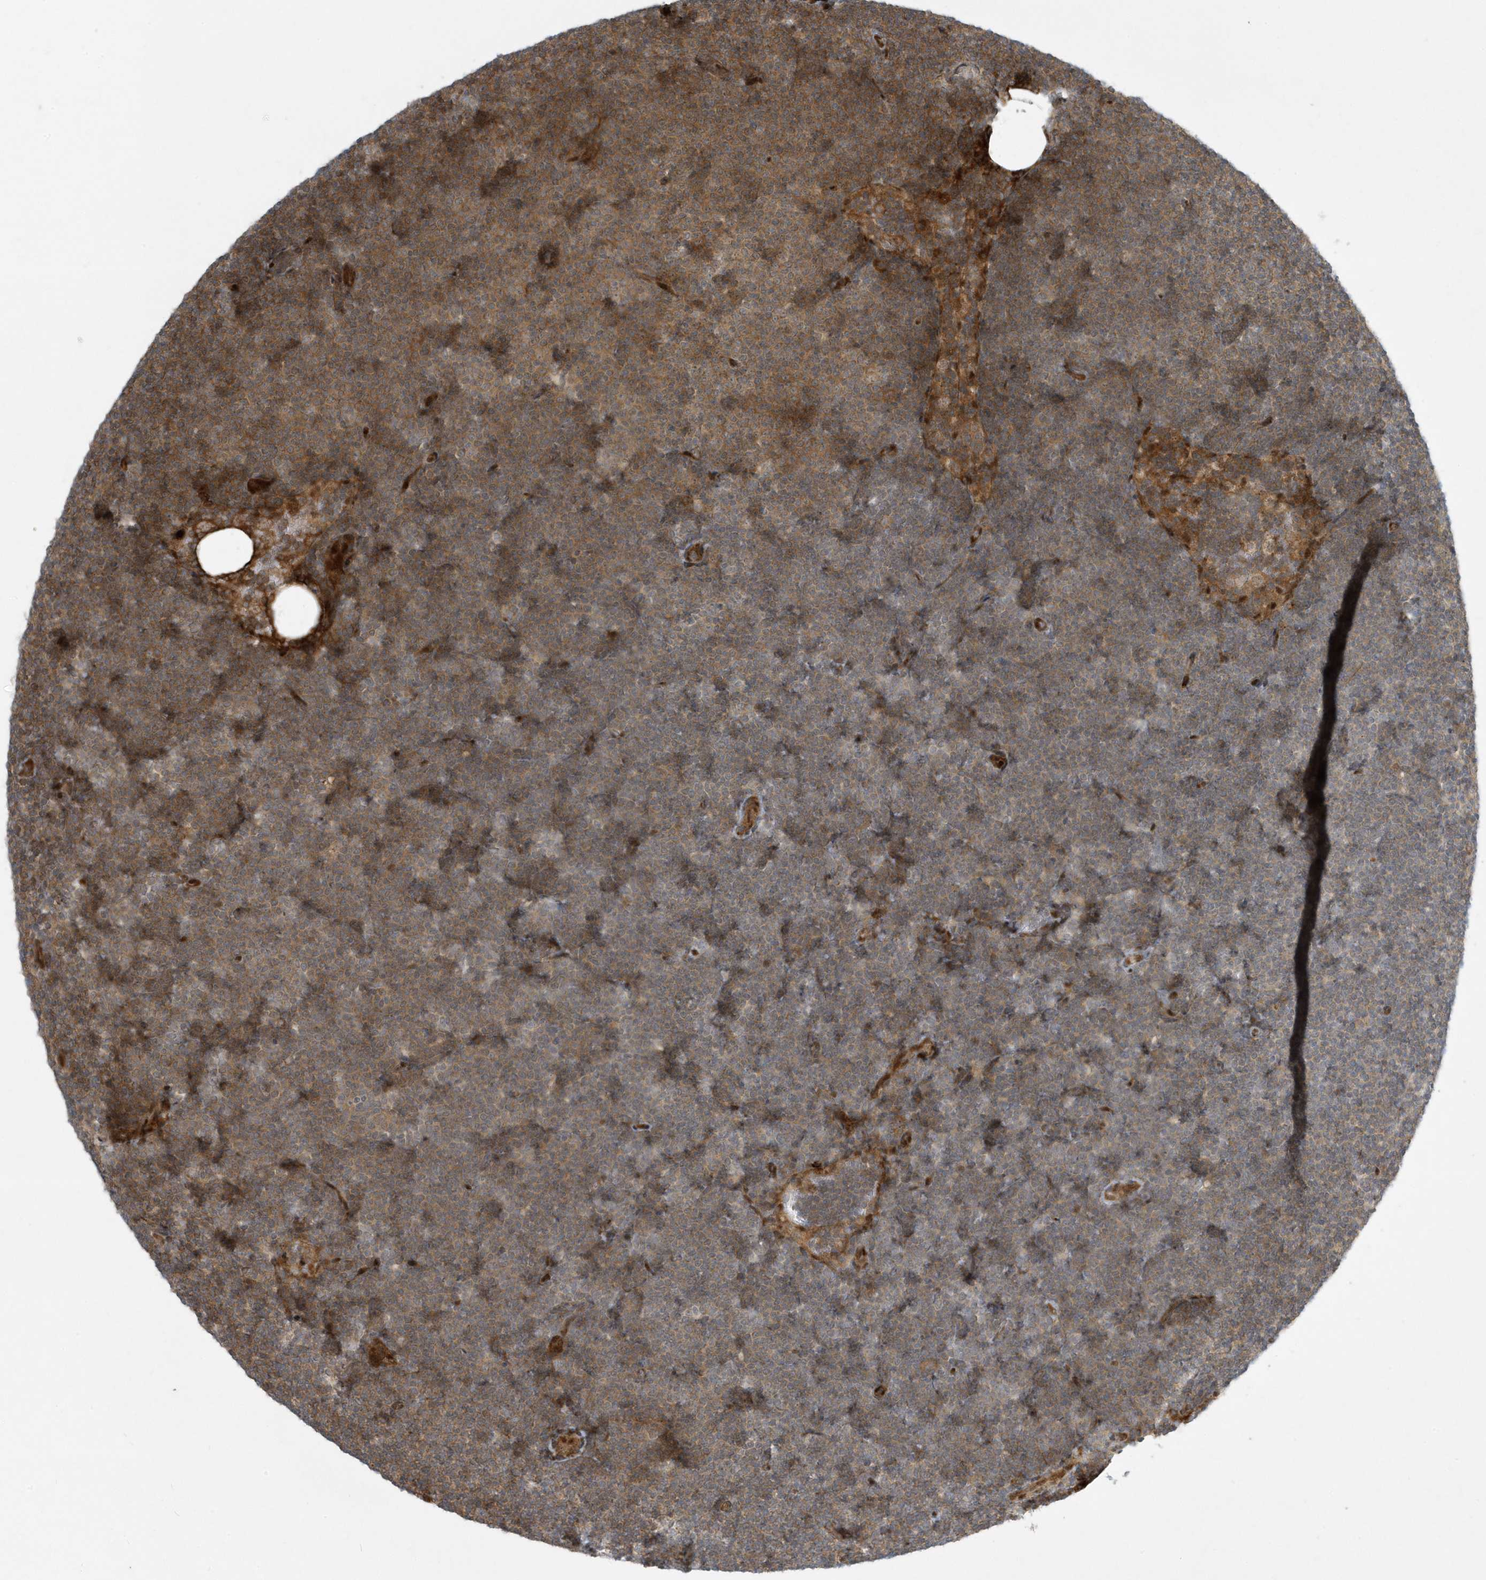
{"staining": {"intensity": "moderate", "quantity": "25%-75%", "location": "cytoplasmic/membranous"}, "tissue": "lymphoma", "cell_type": "Tumor cells", "image_type": "cancer", "snomed": [{"axis": "morphology", "description": "Malignant lymphoma, non-Hodgkin's type, Low grade"}, {"axis": "topography", "description": "Lymph node"}], "caption": "Low-grade malignant lymphoma, non-Hodgkin's type was stained to show a protein in brown. There is medium levels of moderate cytoplasmic/membranous staining in about 25%-75% of tumor cells.", "gene": "MASP2", "patient": {"sex": "female", "age": 53}}